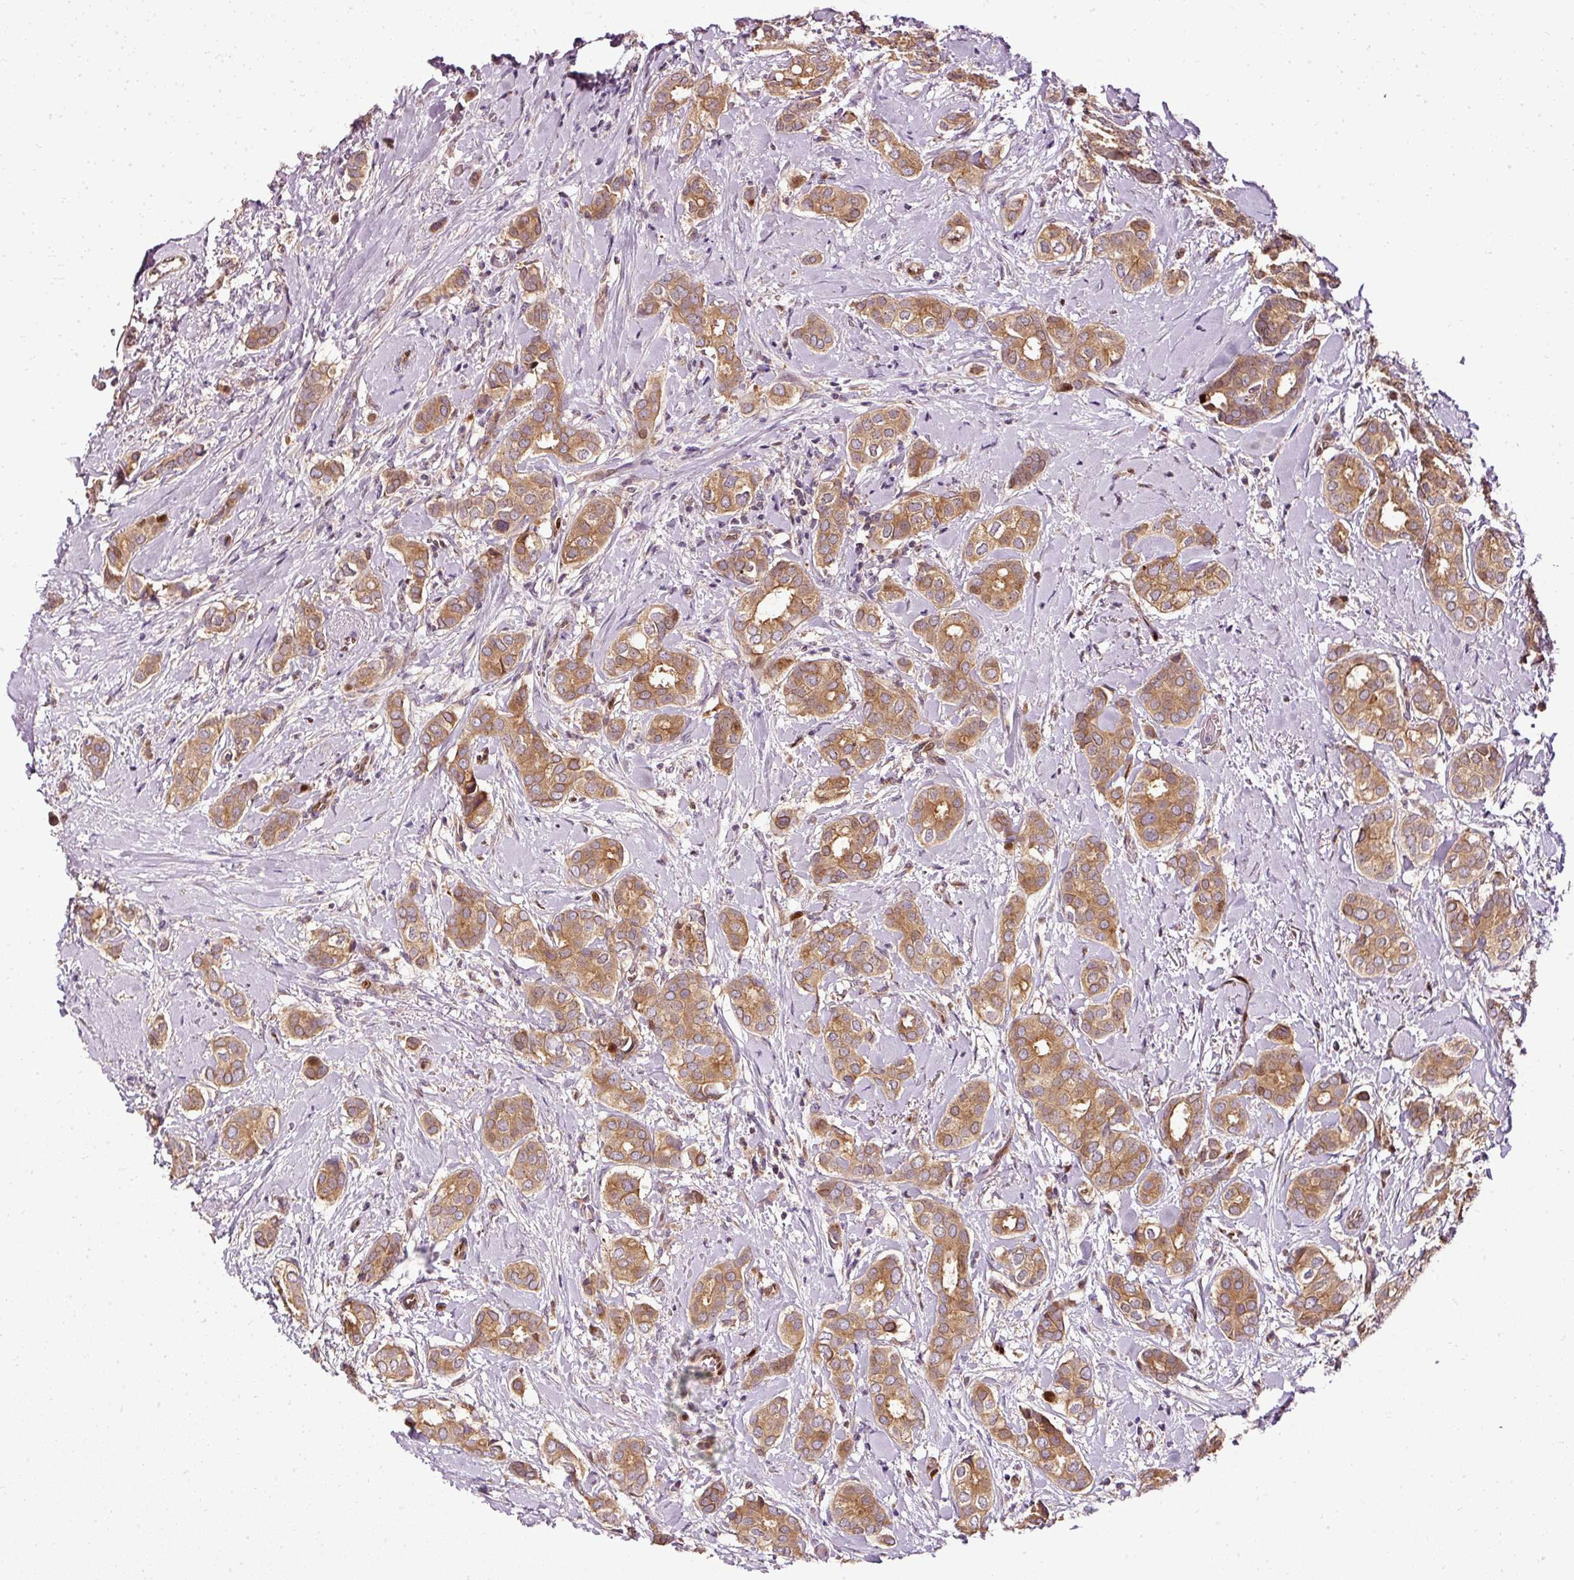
{"staining": {"intensity": "moderate", "quantity": ">75%", "location": "cytoplasmic/membranous"}, "tissue": "breast cancer", "cell_type": "Tumor cells", "image_type": "cancer", "snomed": [{"axis": "morphology", "description": "Duct carcinoma"}, {"axis": "topography", "description": "Breast"}], "caption": "DAB (3,3'-diaminobenzidine) immunohistochemical staining of human breast intraductal carcinoma reveals moderate cytoplasmic/membranous protein staining in approximately >75% of tumor cells.", "gene": "NAPA", "patient": {"sex": "female", "age": 73}}